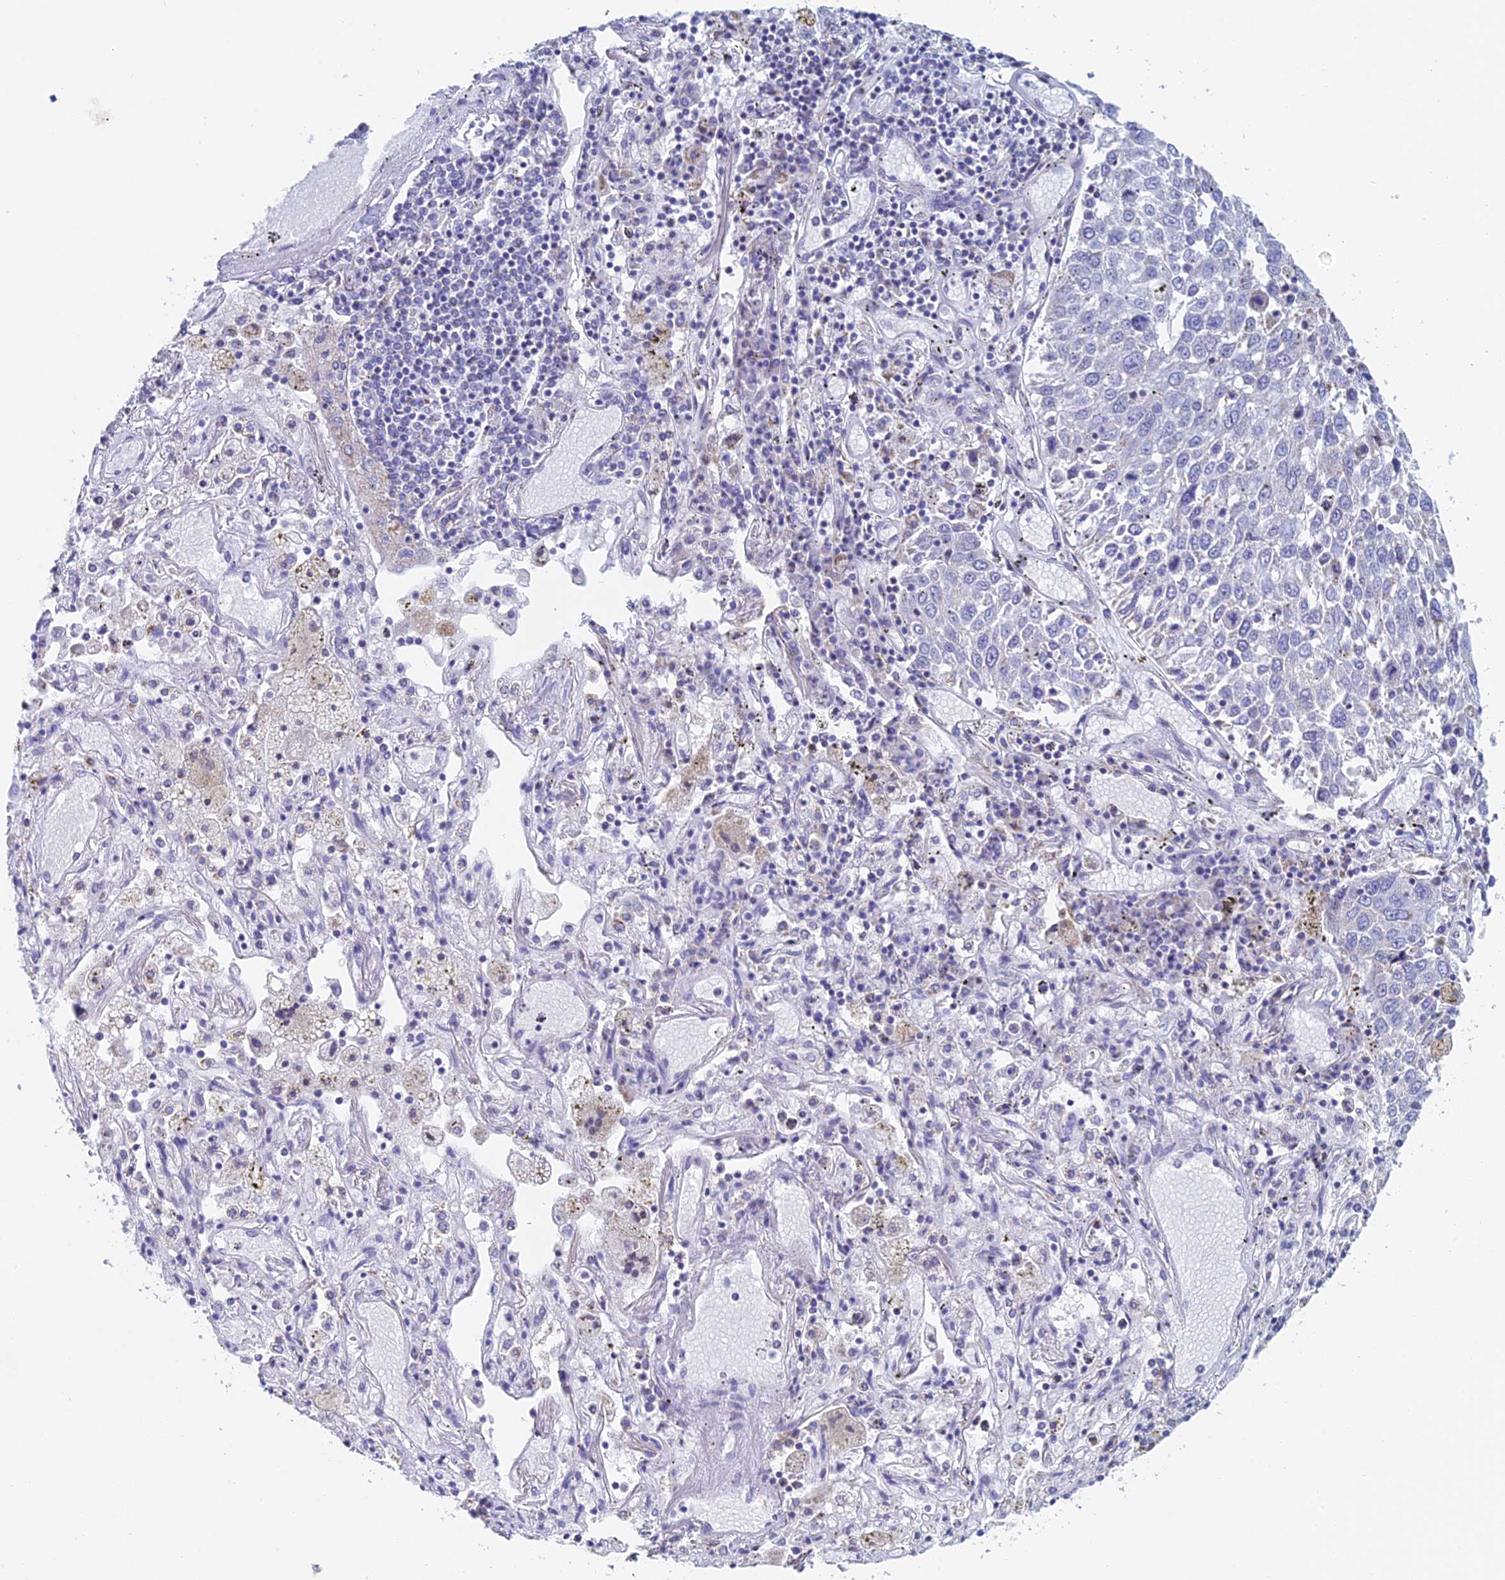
{"staining": {"intensity": "negative", "quantity": "none", "location": "none"}, "tissue": "lung cancer", "cell_type": "Tumor cells", "image_type": "cancer", "snomed": [{"axis": "morphology", "description": "Squamous cell carcinoma, NOS"}, {"axis": "topography", "description": "Lung"}], "caption": "Tumor cells show no significant protein staining in squamous cell carcinoma (lung). (DAB (3,3'-diaminobenzidine) immunohistochemistry, high magnification).", "gene": "ACSM1", "patient": {"sex": "male", "age": 65}}